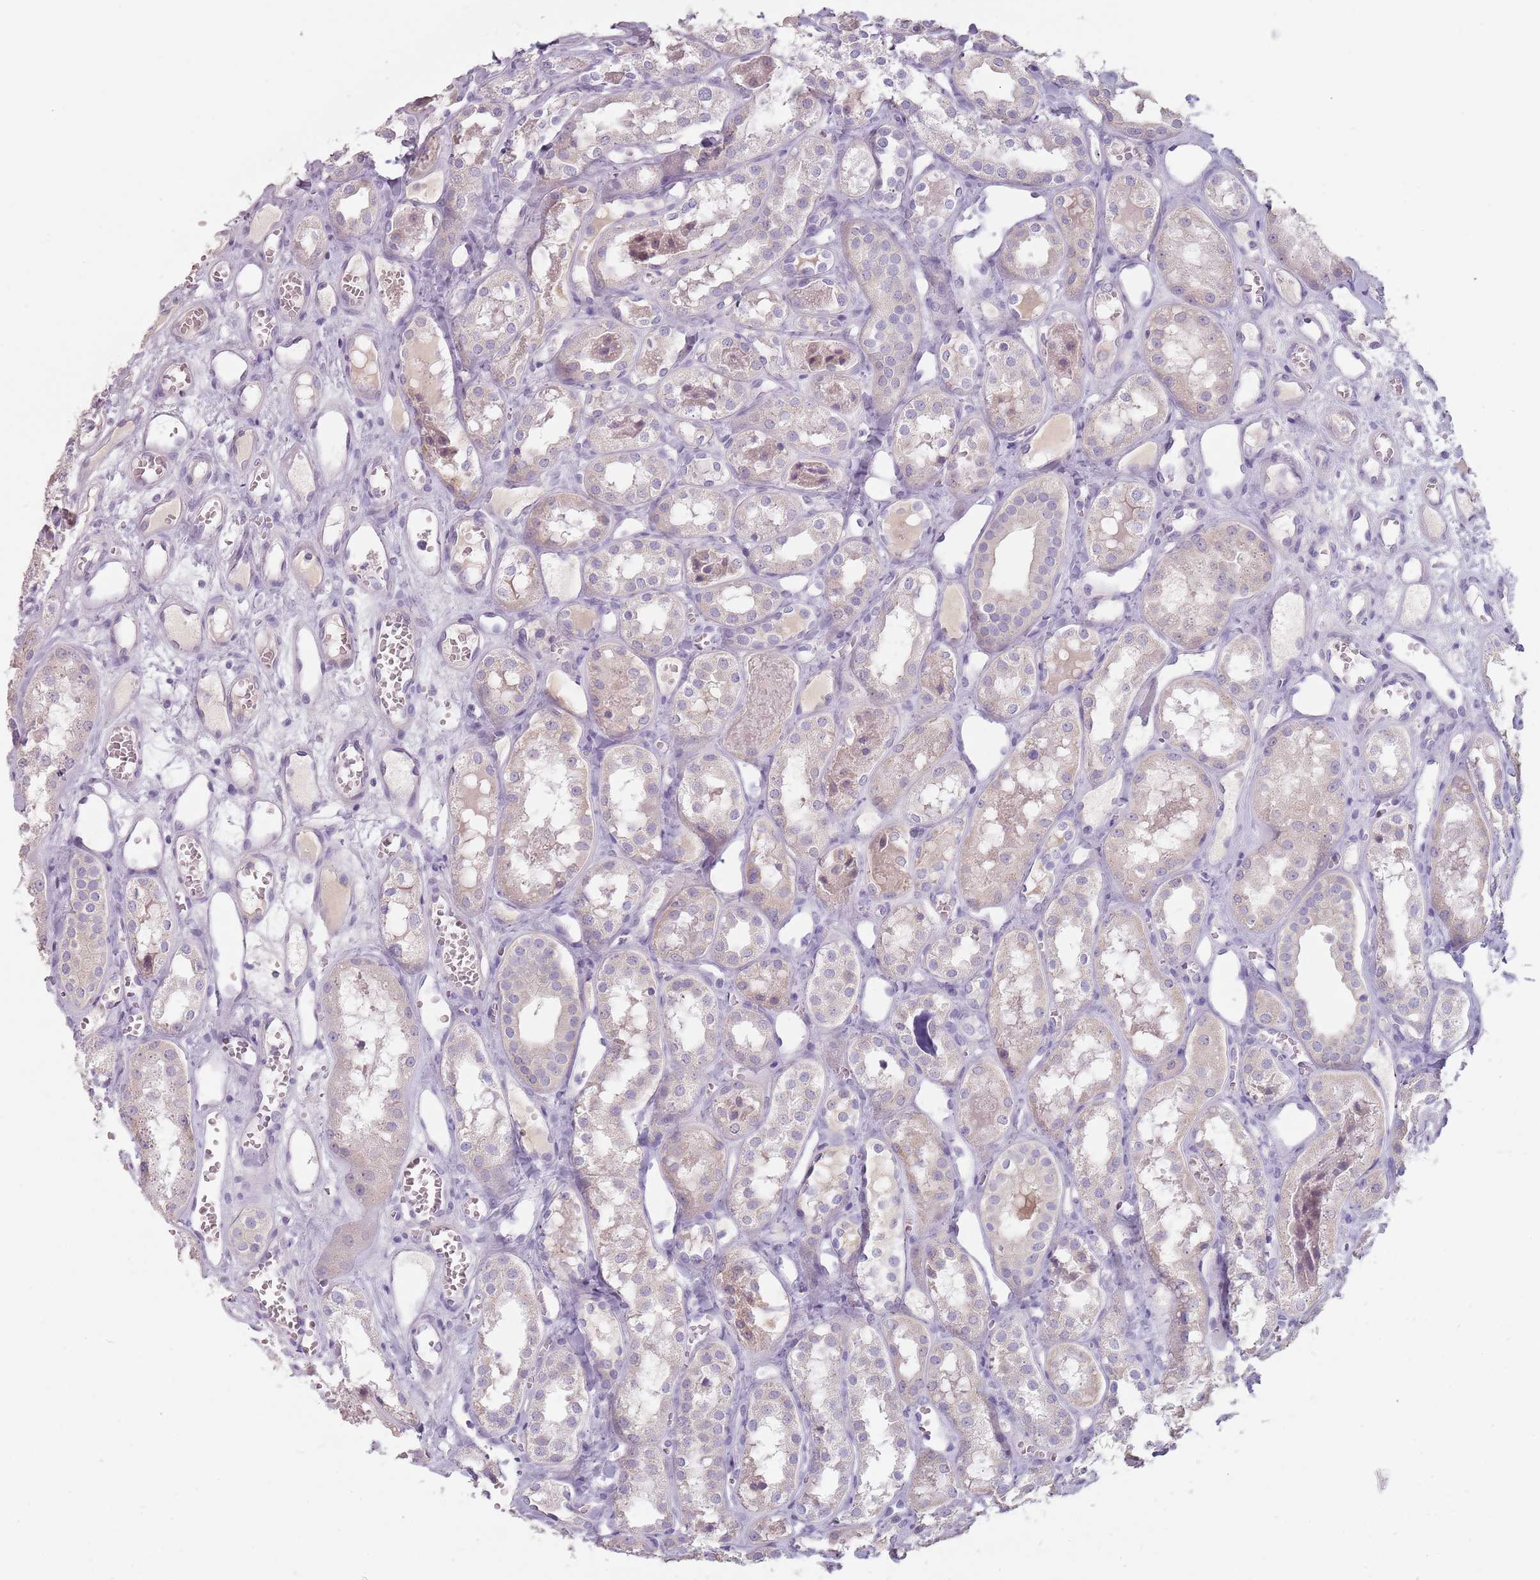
{"staining": {"intensity": "negative", "quantity": "none", "location": "none"}, "tissue": "kidney", "cell_type": "Cells in glomeruli", "image_type": "normal", "snomed": [{"axis": "morphology", "description": "Normal tissue, NOS"}, {"axis": "topography", "description": "Kidney"}], "caption": "Immunohistochemistry histopathology image of normal kidney: human kidney stained with DAB (3,3'-diaminobenzidine) demonstrates no significant protein positivity in cells in glomeruli.", "gene": "CEP19", "patient": {"sex": "male", "age": 16}}